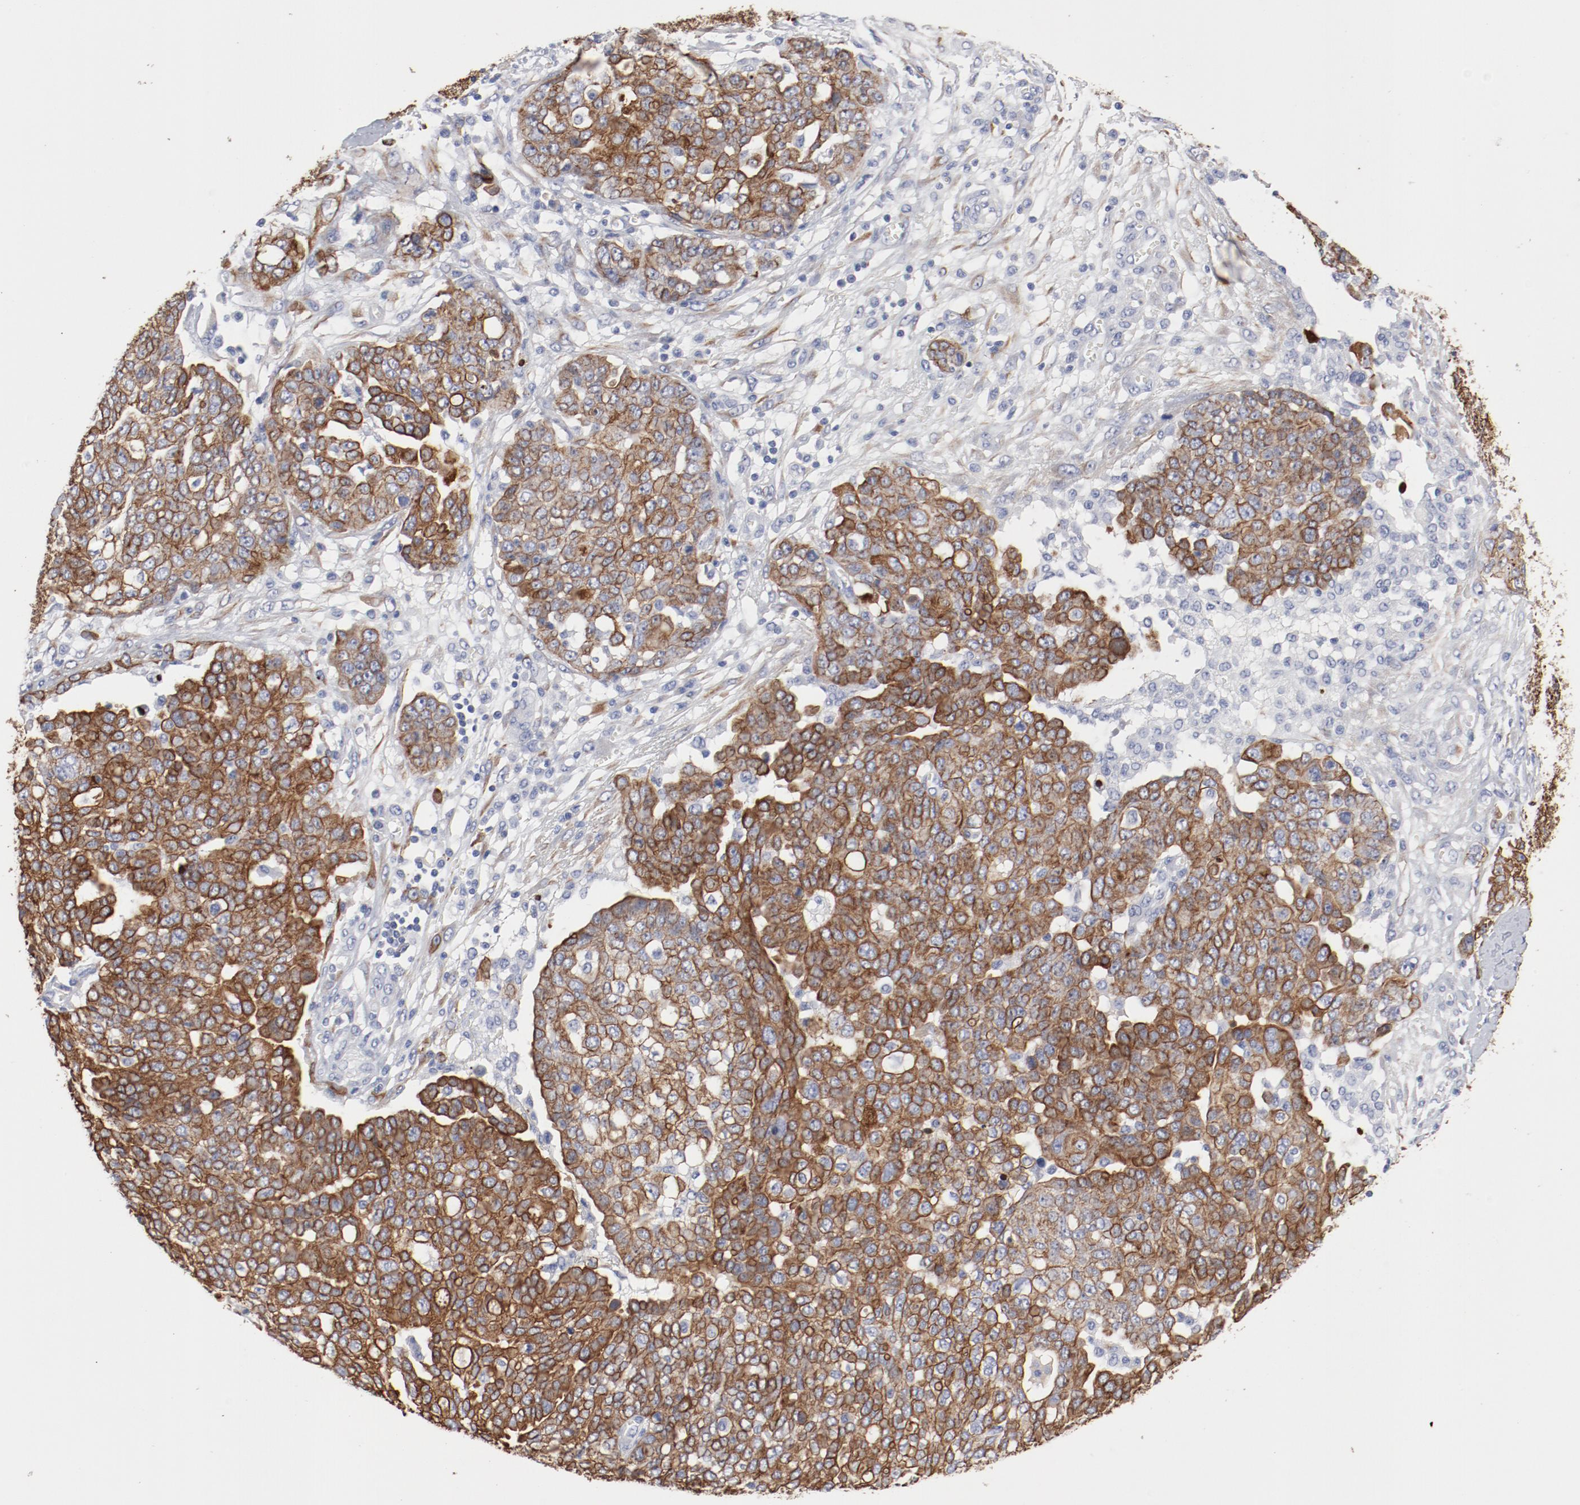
{"staining": {"intensity": "moderate", "quantity": ">75%", "location": "cytoplasmic/membranous"}, "tissue": "ovarian cancer", "cell_type": "Tumor cells", "image_type": "cancer", "snomed": [{"axis": "morphology", "description": "Cystadenocarcinoma, serous, NOS"}, {"axis": "topography", "description": "Soft tissue"}, {"axis": "topography", "description": "Ovary"}], "caption": "Serous cystadenocarcinoma (ovarian) stained with a brown dye exhibits moderate cytoplasmic/membranous positive positivity in approximately >75% of tumor cells.", "gene": "TSPAN6", "patient": {"sex": "female", "age": 57}}